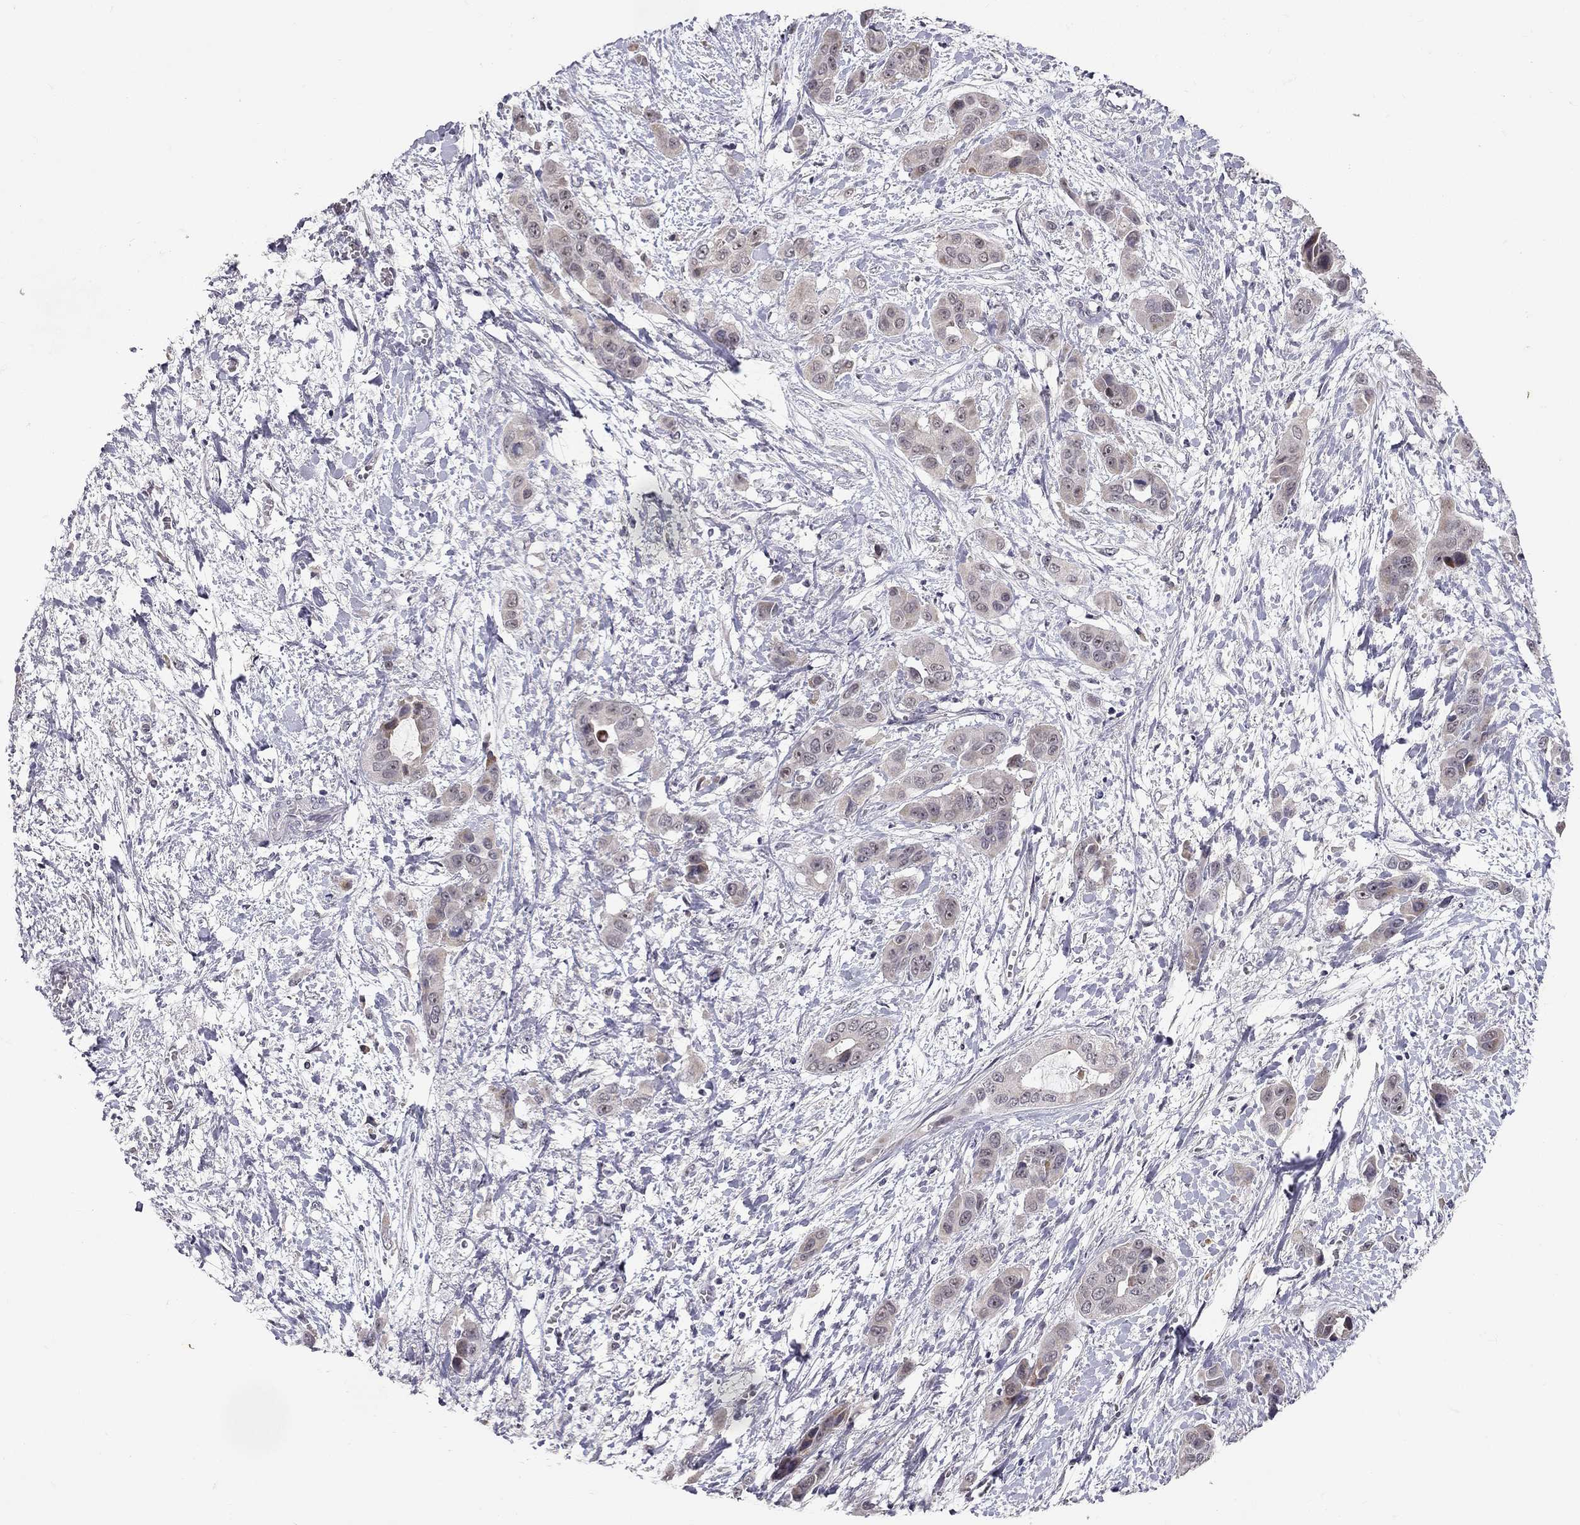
{"staining": {"intensity": "negative", "quantity": "none", "location": "none"}, "tissue": "liver cancer", "cell_type": "Tumor cells", "image_type": "cancer", "snomed": [{"axis": "morphology", "description": "Cholangiocarcinoma"}, {"axis": "topography", "description": "Liver"}], "caption": "The photomicrograph demonstrates no significant expression in tumor cells of liver cancer (cholangiocarcinoma).", "gene": "STXBP6", "patient": {"sex": "female", "age": 52}}